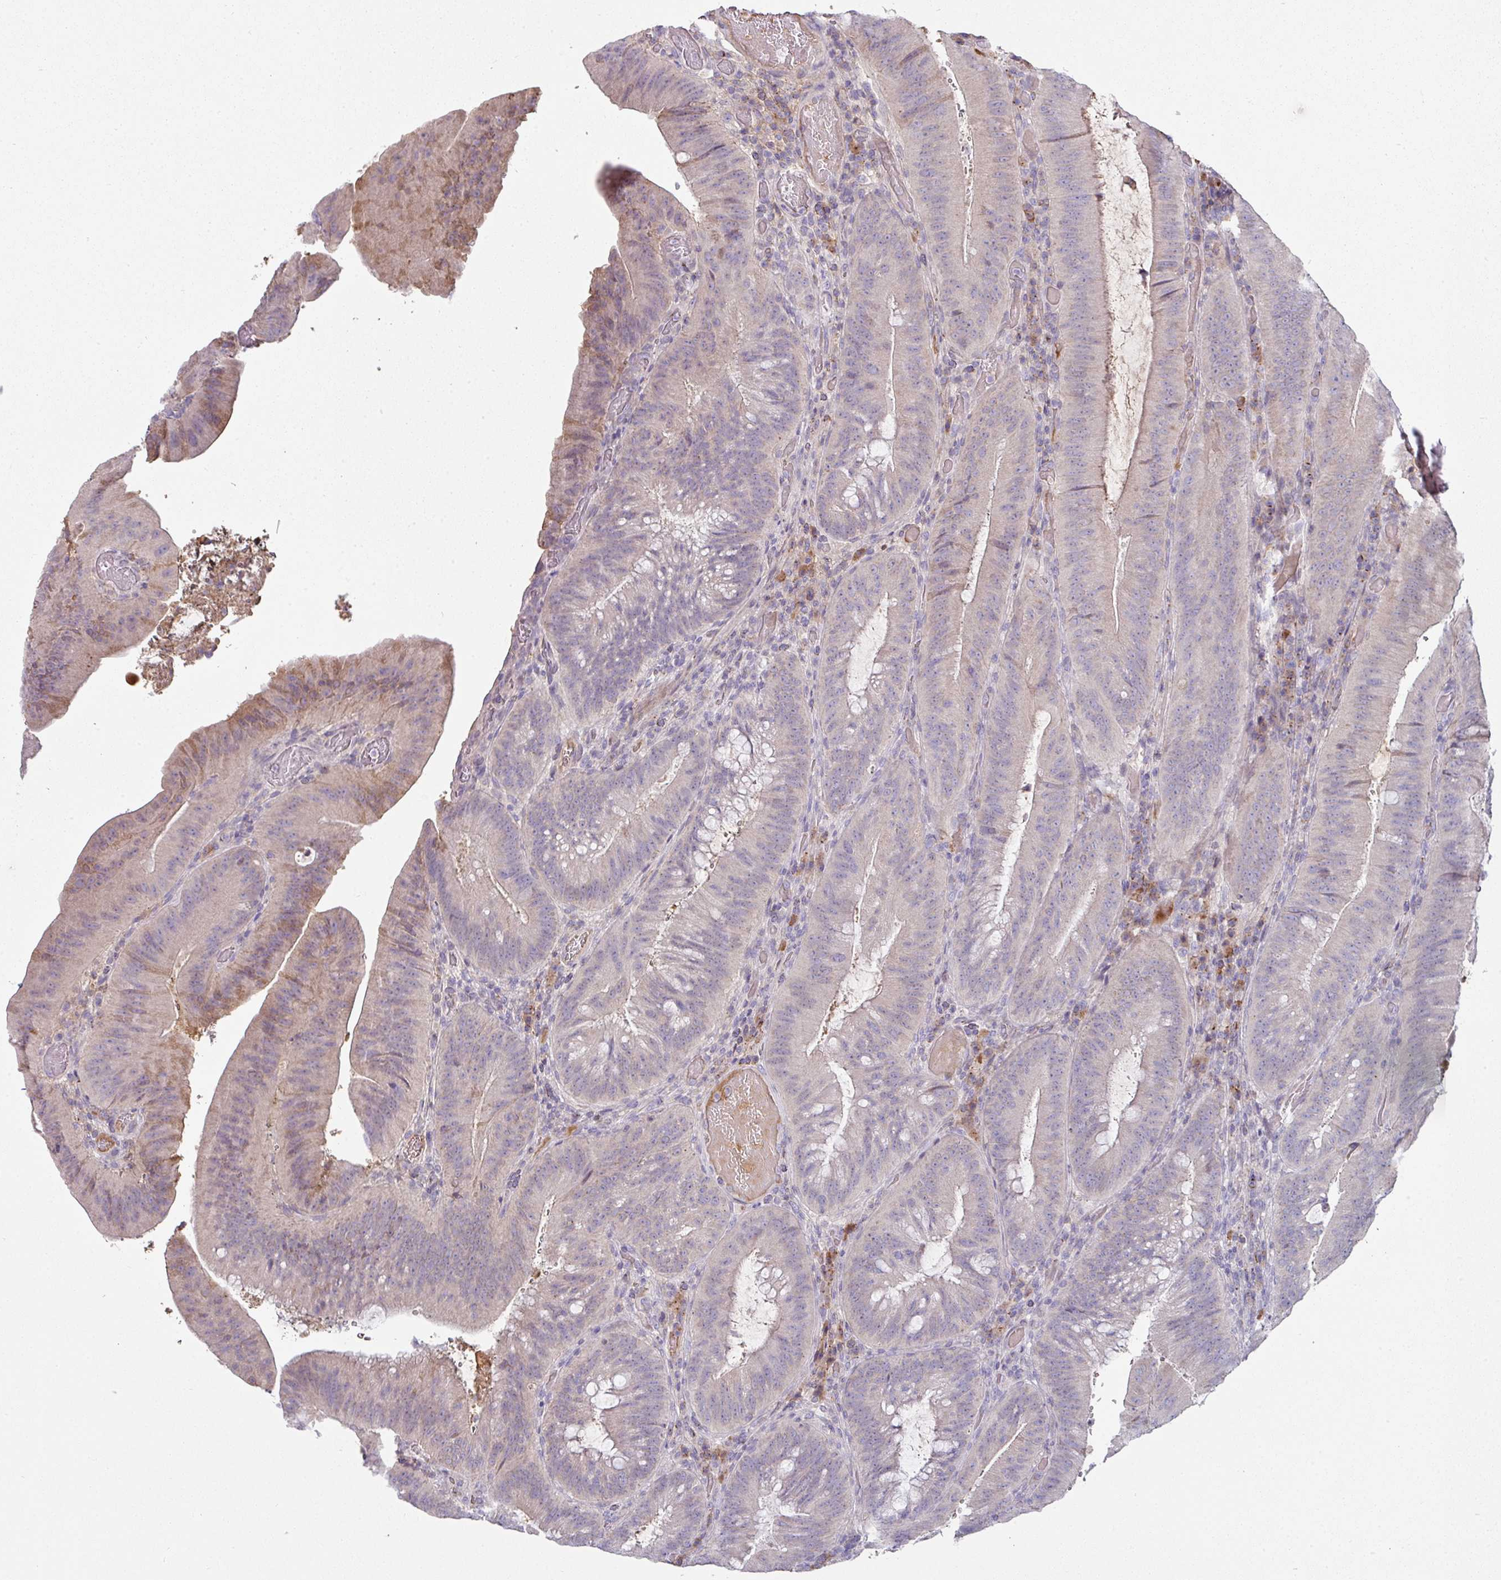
{"staining": {"intensity": "moderate", "quantity": "<25%", "location": "cytoplasmic/membranous"}, "tissue": "colorectal cancer", "cell_type": "Tumor cells", "image_type": "cancer", "snomed": [{"axis": "morphology", "description": "Adenocarcinoma, NOS"}, {"axis": "topography", "description": "Colon"}], "caption": "Human colorectal adenocarcinoma stained for a protein (brown) exhibits moderate cytoplasmic/membranous positive expression in about <25% of tumor cells.", "gene": "SLAMF6", "patient": {"sex": "female", "age": 43}}